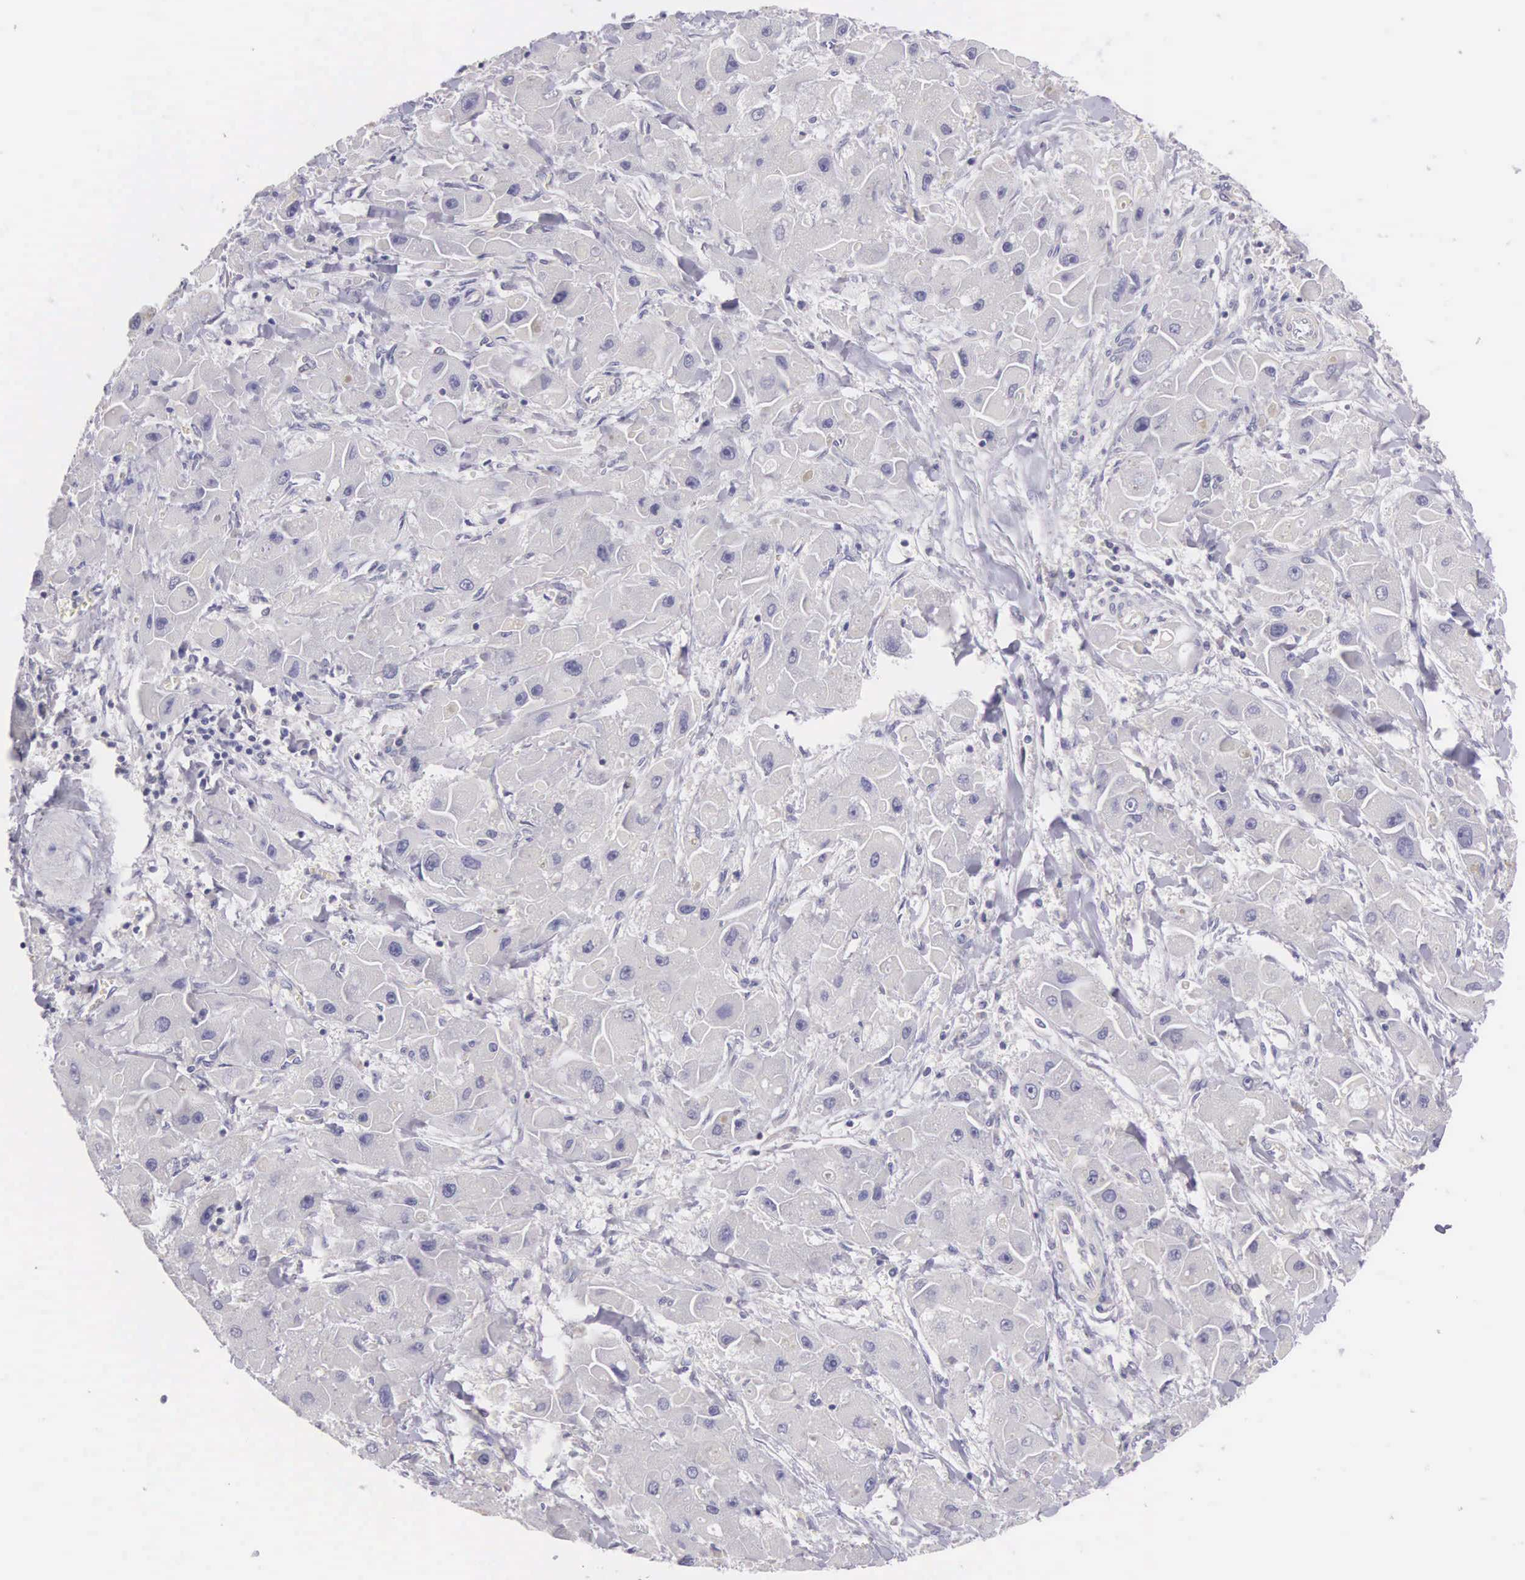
{"staining": {"intensity": "negative", "quantity": "none", "location": "none"}, "tissue": "liver cancer", "cell_type": "Tumor cells", "image_type": "cancer", "snomed": [{"axis": "morphology", "description": "Carcinoma, Hepatocellular, NOS"}, {"axis": "topography", "description": "Liver"}], "caption": "Immunohistochemistry (IHC) histopathology image of human liver cancer stained for a protein (brown), which reveals no positivity in tumor cells.", "gene": "OSBPL3", "patient": {"sex": "male", "age": 24}}